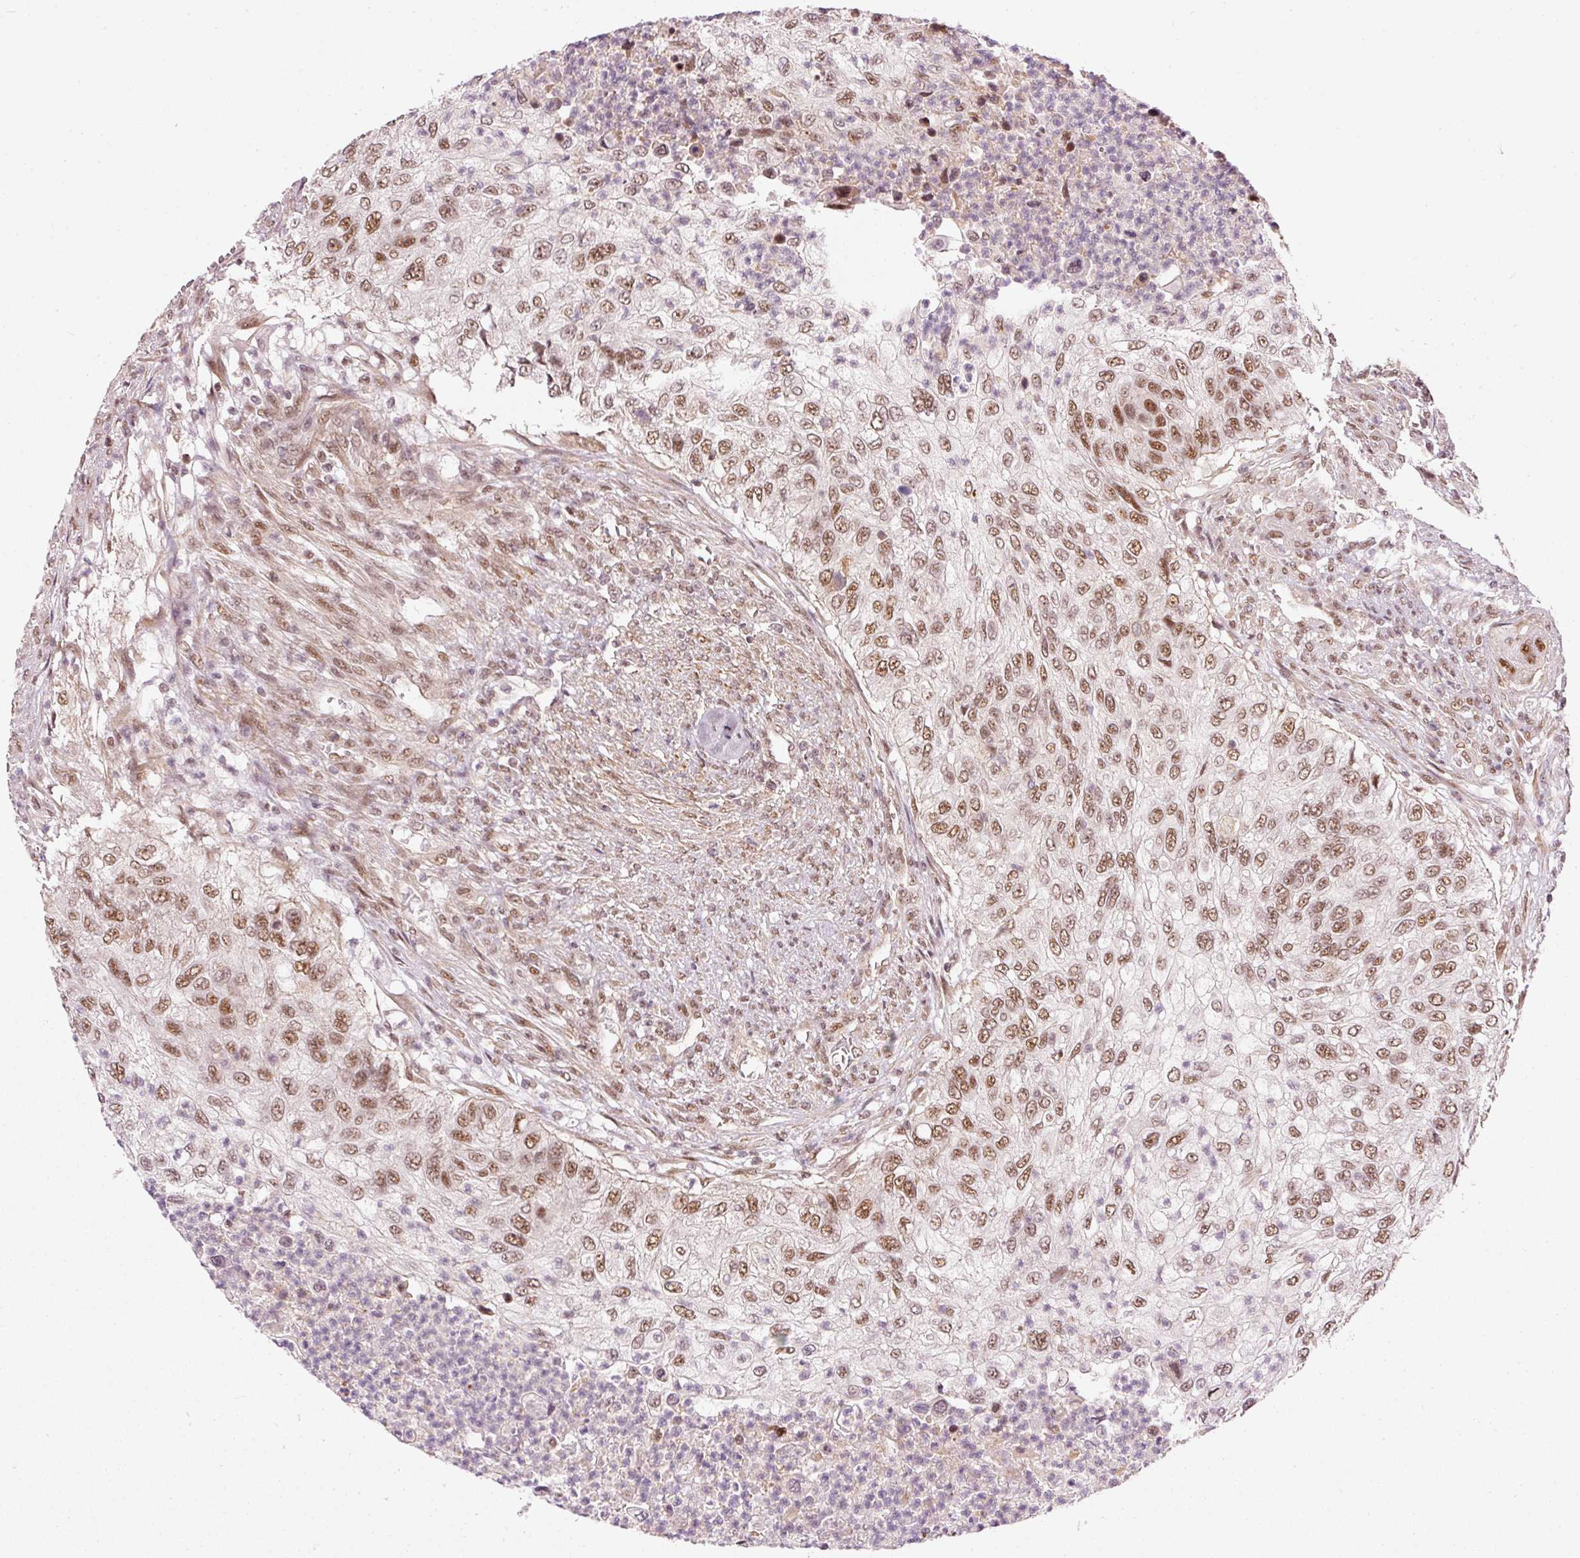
{"staining": {"intensity": "moderate", "quantity": ">75%", "location": "nuclear"}, "tissue": "urothelial cancer", "cell_type": "Tumor cells", "image_type": "cancer", "snomed": [{"axis": "morphology", "description": "Urothelial carcinoma, High grade"}, {"axis": "topography", "description": "Urinary bladder"}], "caption": "Moderate nuclear staining for a protein is identified in about >75% of tumor cells of urothelial cancer using IHC.", "gene": "THOC6", "patient": {"sex": "female", "age": 60}}